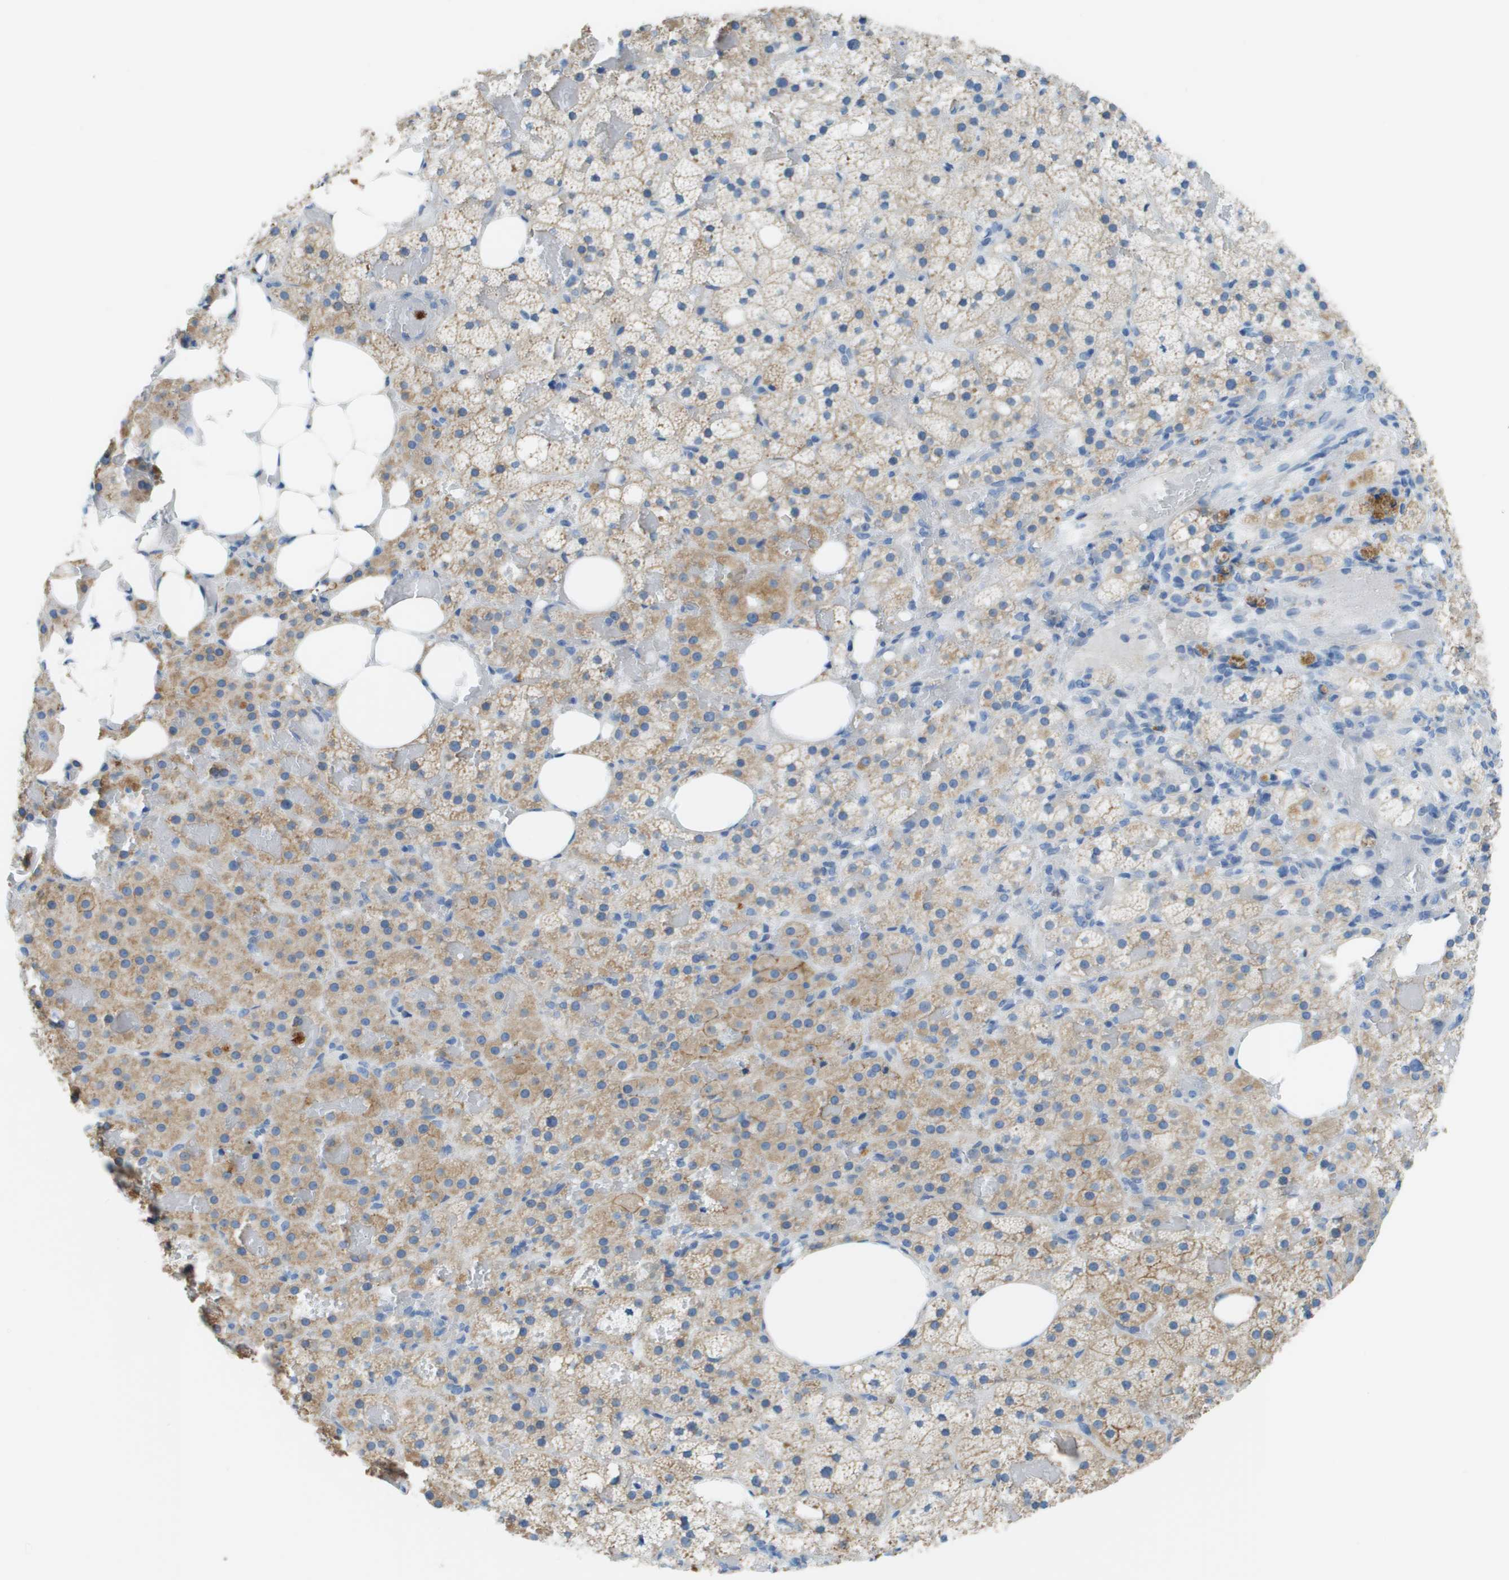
{"staining": {"intensity": "moderate", "quantity": "25%-75%", "location": "cytoplasmic/membranous"}, "tissue": "adrenal gland", "cell_type": "Glandular cells", "image_type": "normal", "snomed": [{"axis": "morphology", "description": "Normal tissue, NOS"}, {"axis": "topography", "description": "Adrenal gland"}], "caption": "A micrograph of human adrenal gland stained for a protein displays moderate cytoplasmic/membranous brown staining in glandular cells. (Stains: DAB (3,3'-diaminobenzidine) in brown, nuclei in blue, Microscopy: brightfield microscopy at high magnification).", "gene": "SDC1", "patient": {"sex": "female", "age": 59}}